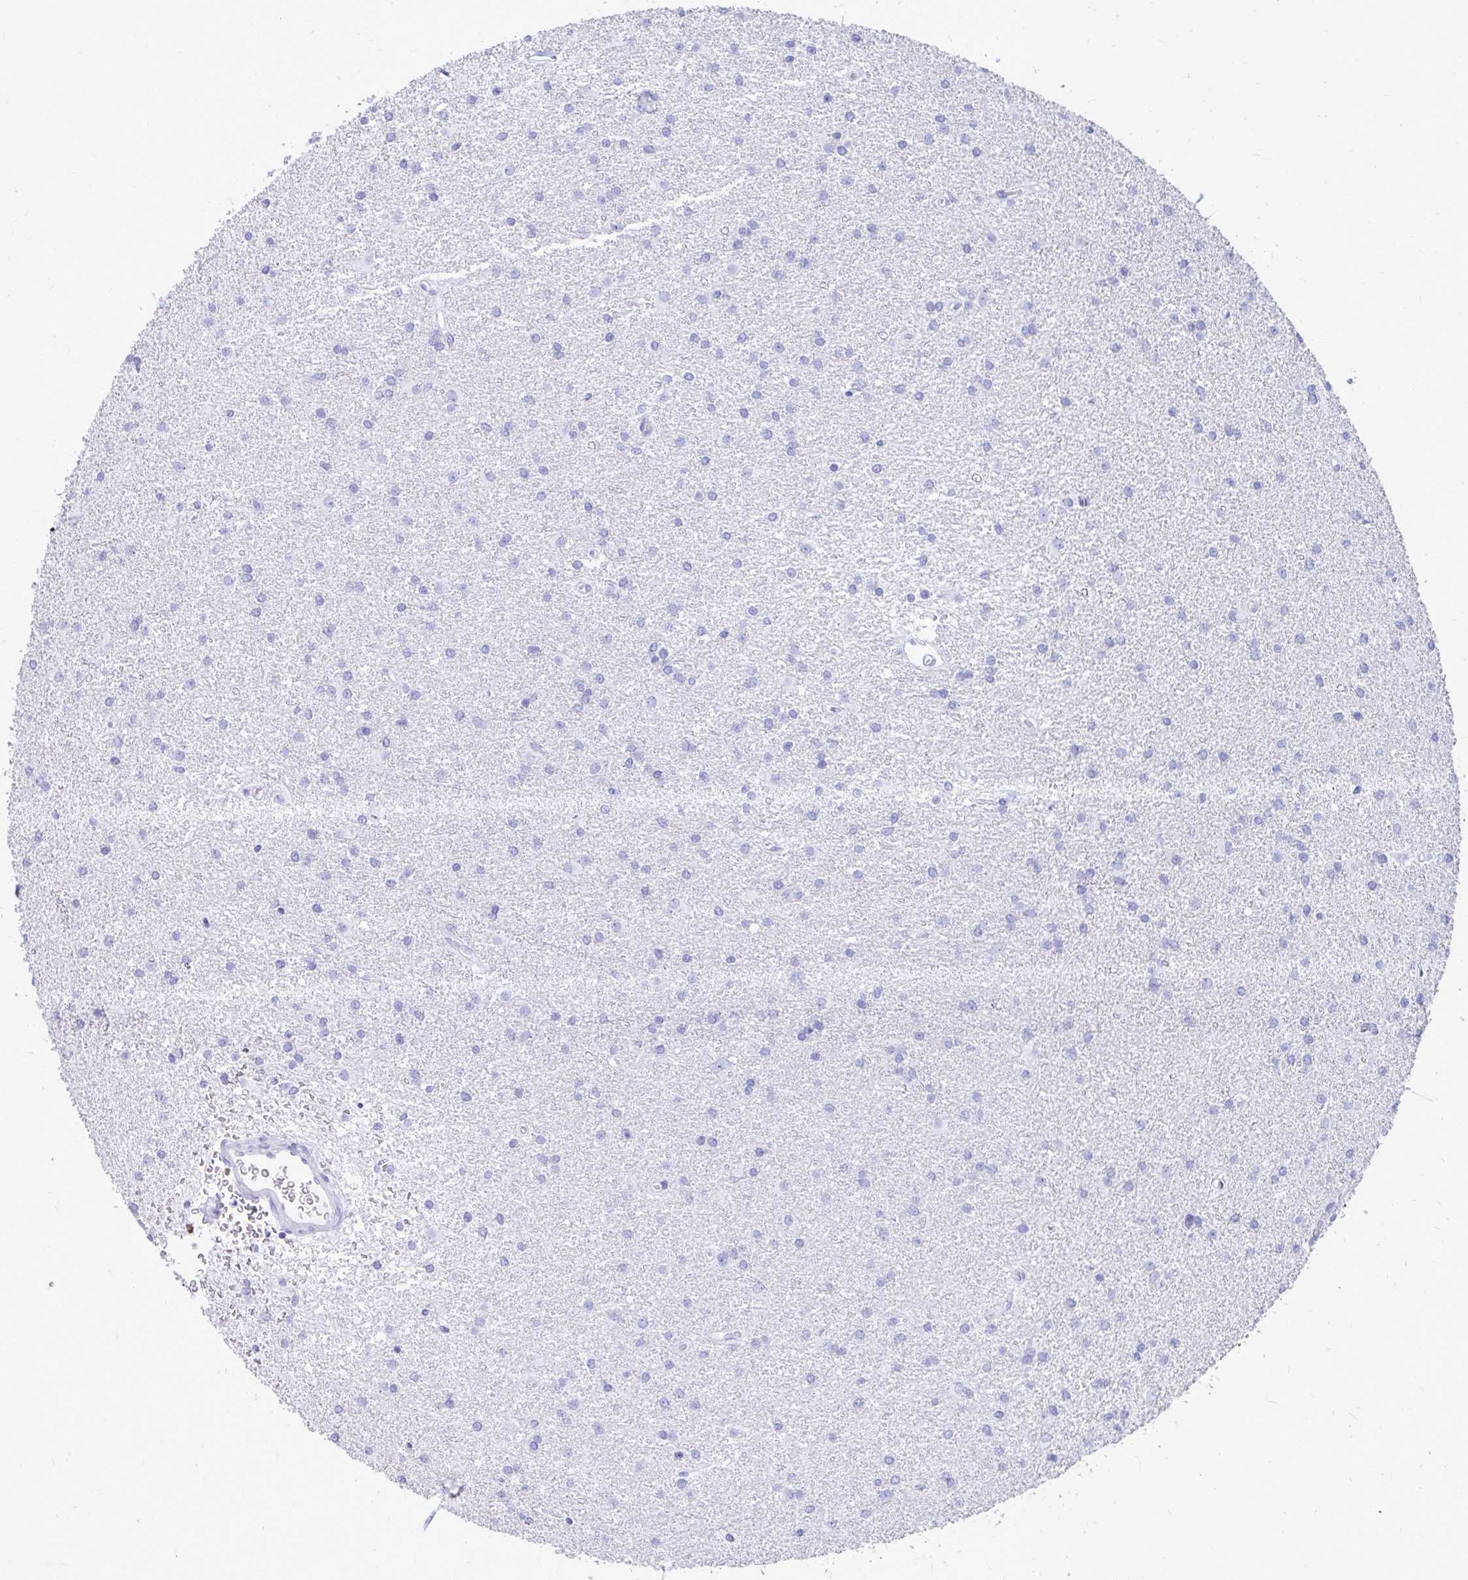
{"staining": {"intensity": "negative", "quantity": "none", "location": "none"}, "tissue": "glioma", "cell_type": "Tumor cells", "image_type": "cancer", "snomed": [{"axis": "morphology", "description": "Glioma, malignant, High grade"}, {"axis": "topography", "description": "Brain"}], "caption": "Immunohistochemical staining of glioma demonstrates no significant staining in tumor cells.", "gene": "OR10R2", "patient": {"sex": "female", "age": 50}}